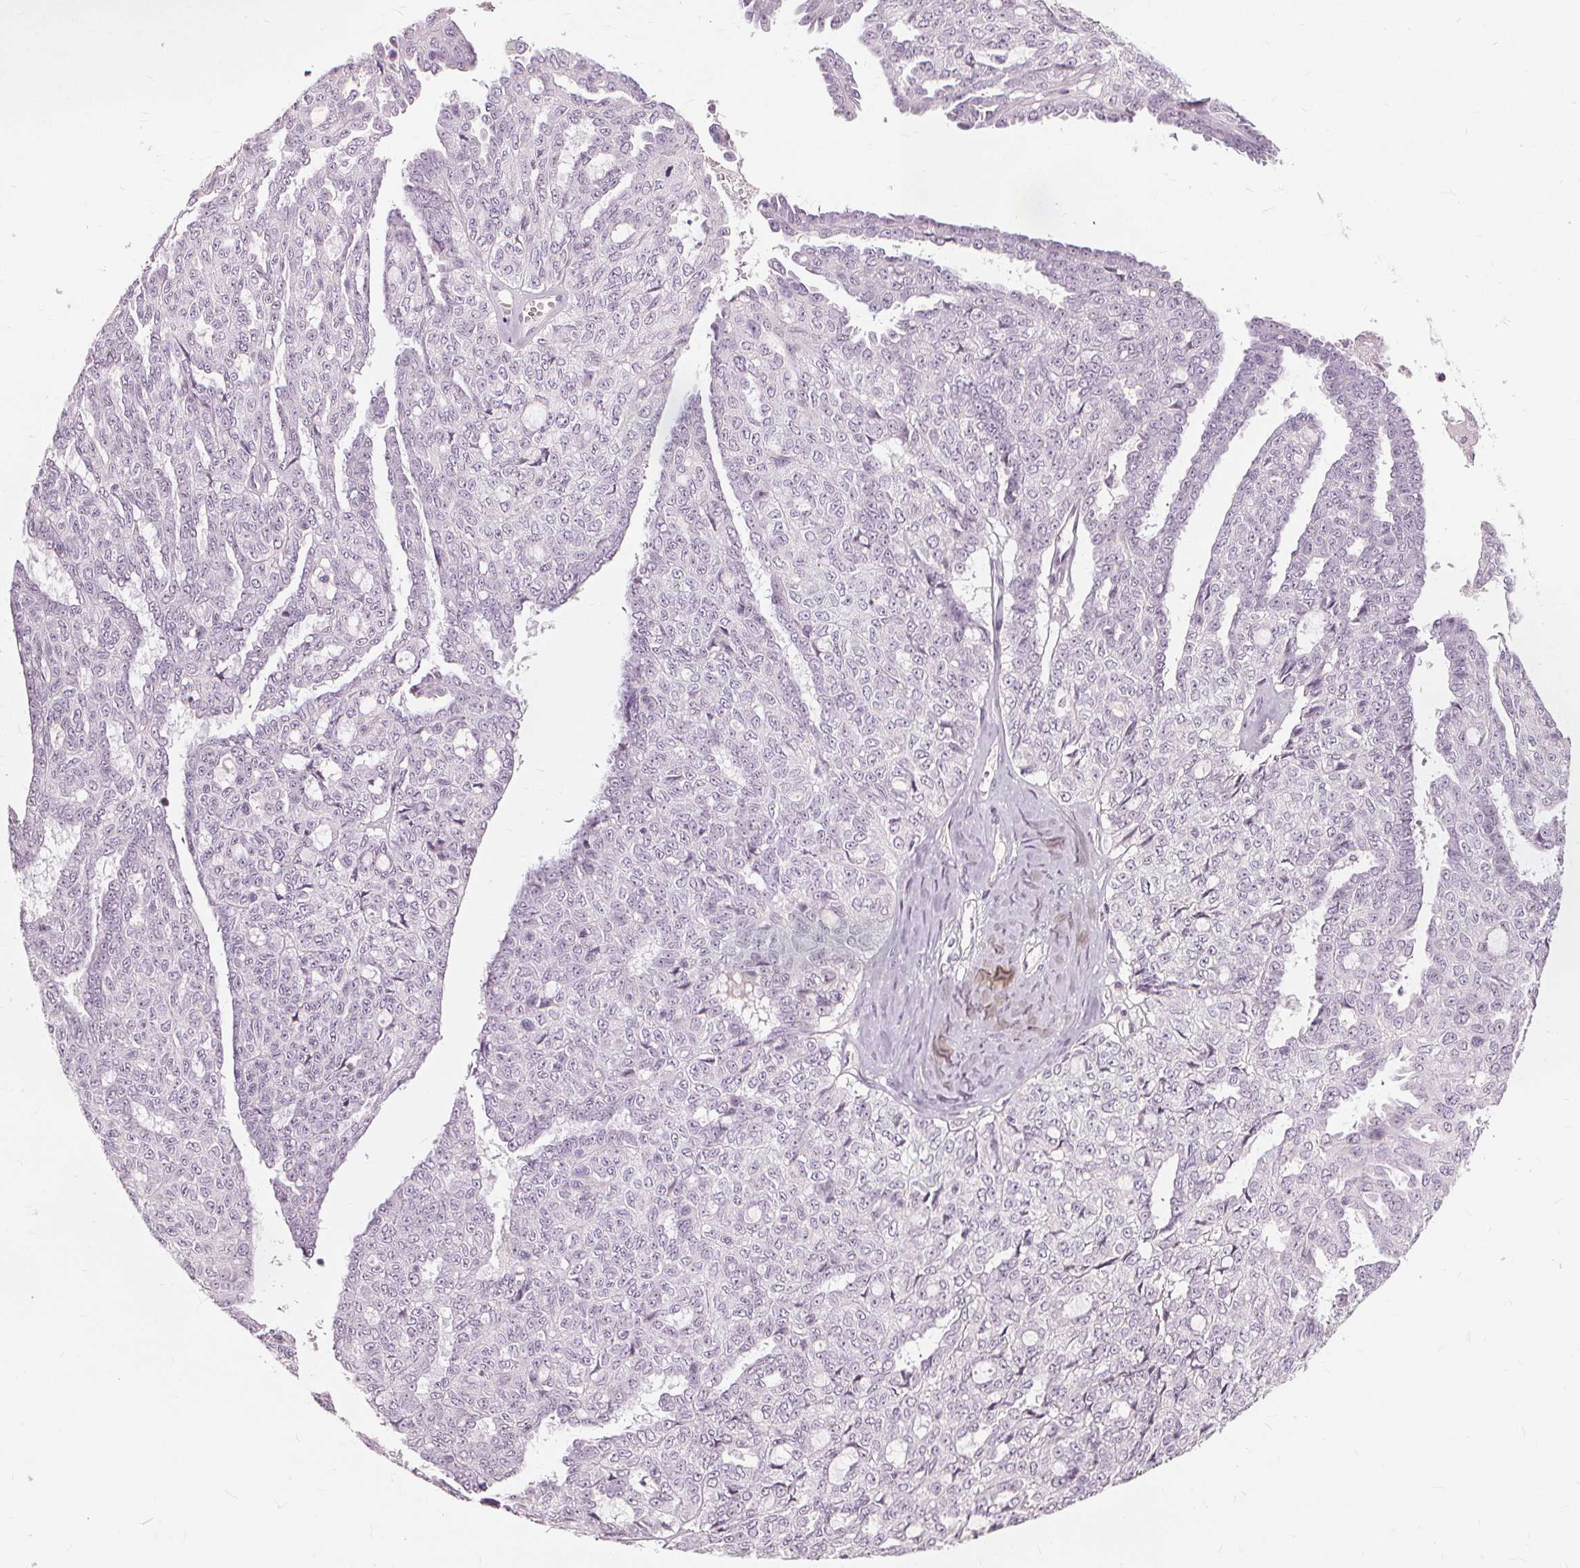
{"staining": {"intensity": "negative", "quantity": "none", "location": "none"}, "tissue": "ovarian cancer", "cell_type": "Tumor cells", "image_type": "cancer", "snomed": [{"axis": "morphology", "description": "Cystadenocarcinoma, serous, NOS"}, {"axis": "topography", "description": "Ovary"}], "caption": "The micrograph exhibits no significant staining in tumor cells of ovarian cancer (serous cystadenocarcinoma).", "gene": "SFTPD", "patient": {"sex": "female", "age": 71}}